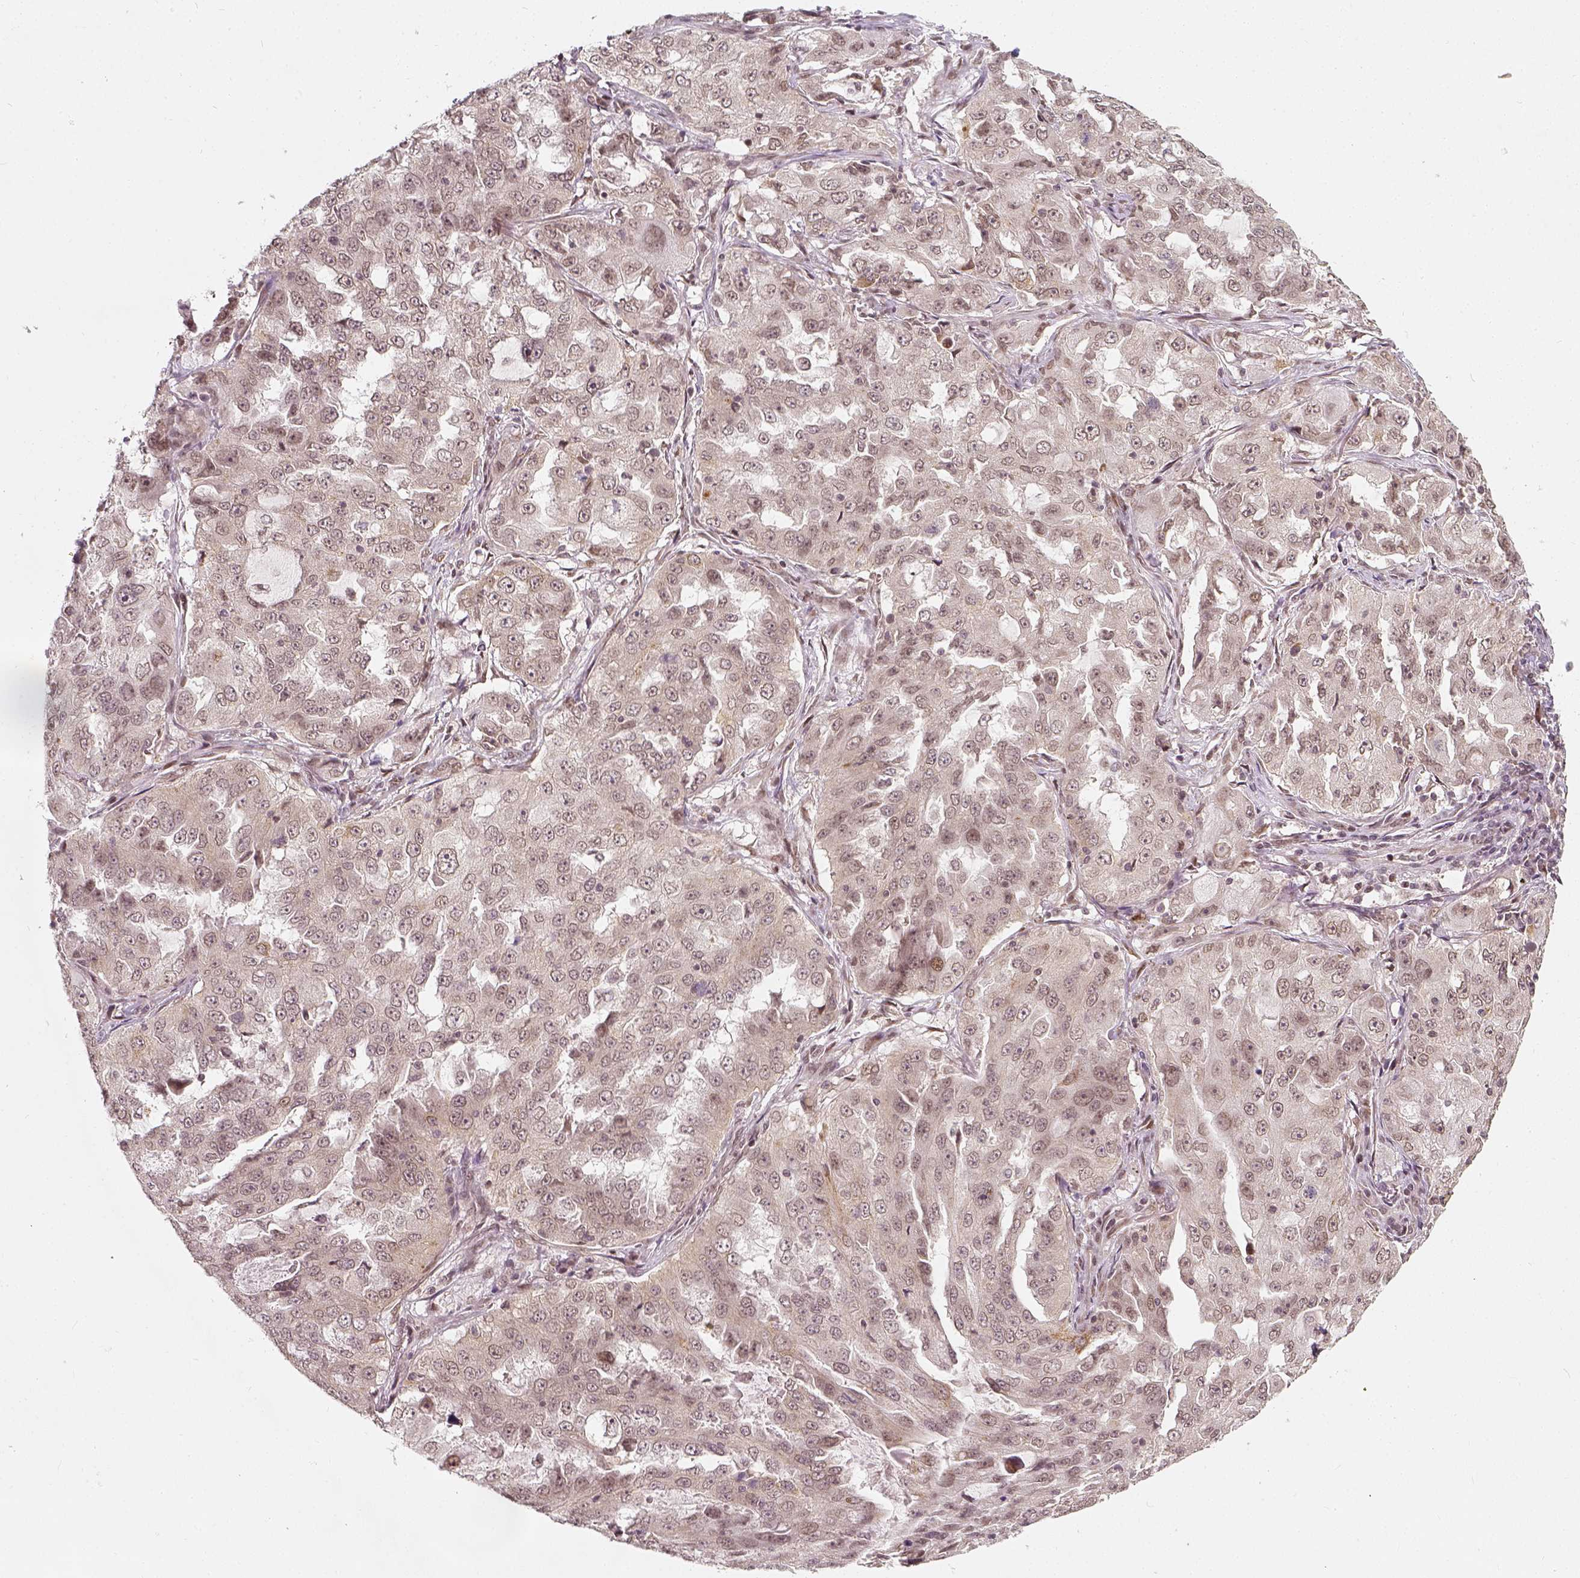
{"staining": {"intensity": "weak", "quantity": "<25%", "location": "nuclear"}, "tissue": "lung cancer", "cell_type": "Tumor cells", "image_type": "cancer", "snomed": [{"axis": "morphology", "description": "Adenocarcinoma, NOS"}, {"axis": "topography", "description": "Lung"}], "caption": "This histopathology image is of lung cancer (adenocarcinoma) stained with immunohistochemistry to label a protein in brown with the nuclei are counter-stained blue. There is no staining in tumor cells.", "gene": "ZMAT3", "patient": {"sex": "female", "age": 61}}